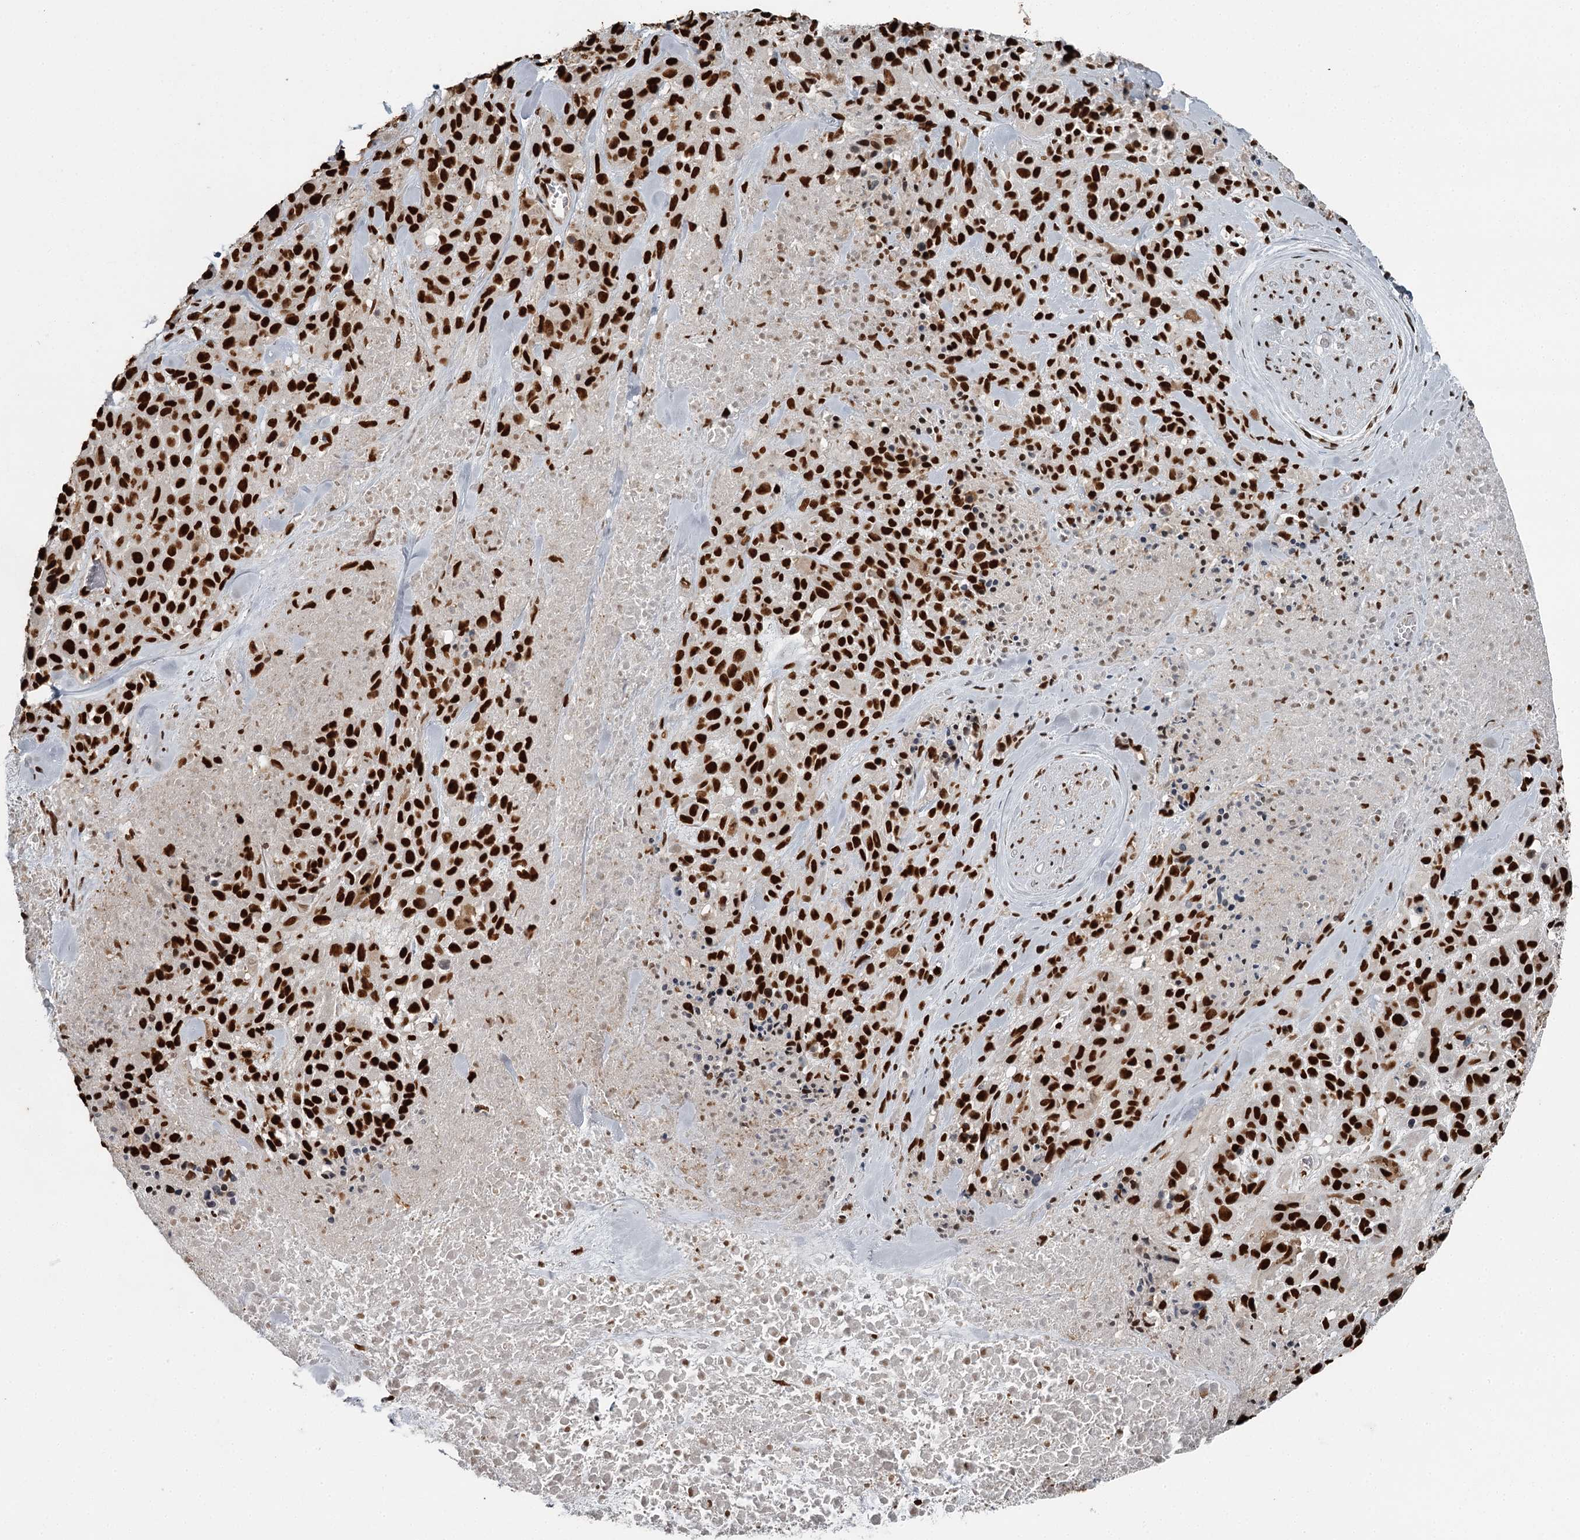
{"staining": {"intensity": "strong", "quantity": ">75%", "location": "nuclear"}, "tissue": "melanoma", "cell_type": "Tumor cells", "image_type": "cancer", "snomed": [{"axis": "morphology", "description": "Malignant melanoma, Metastatic site"}, {"axis": "topography", "description": "Skin"}], "caption": "Strong nuclear staining for a protein is appreciated in about >75% of tumor cells of melanoma using immunohistochemistry (IHC).", "gene": "RBBP7", "patient": {"sex": "female", "age": 81}}